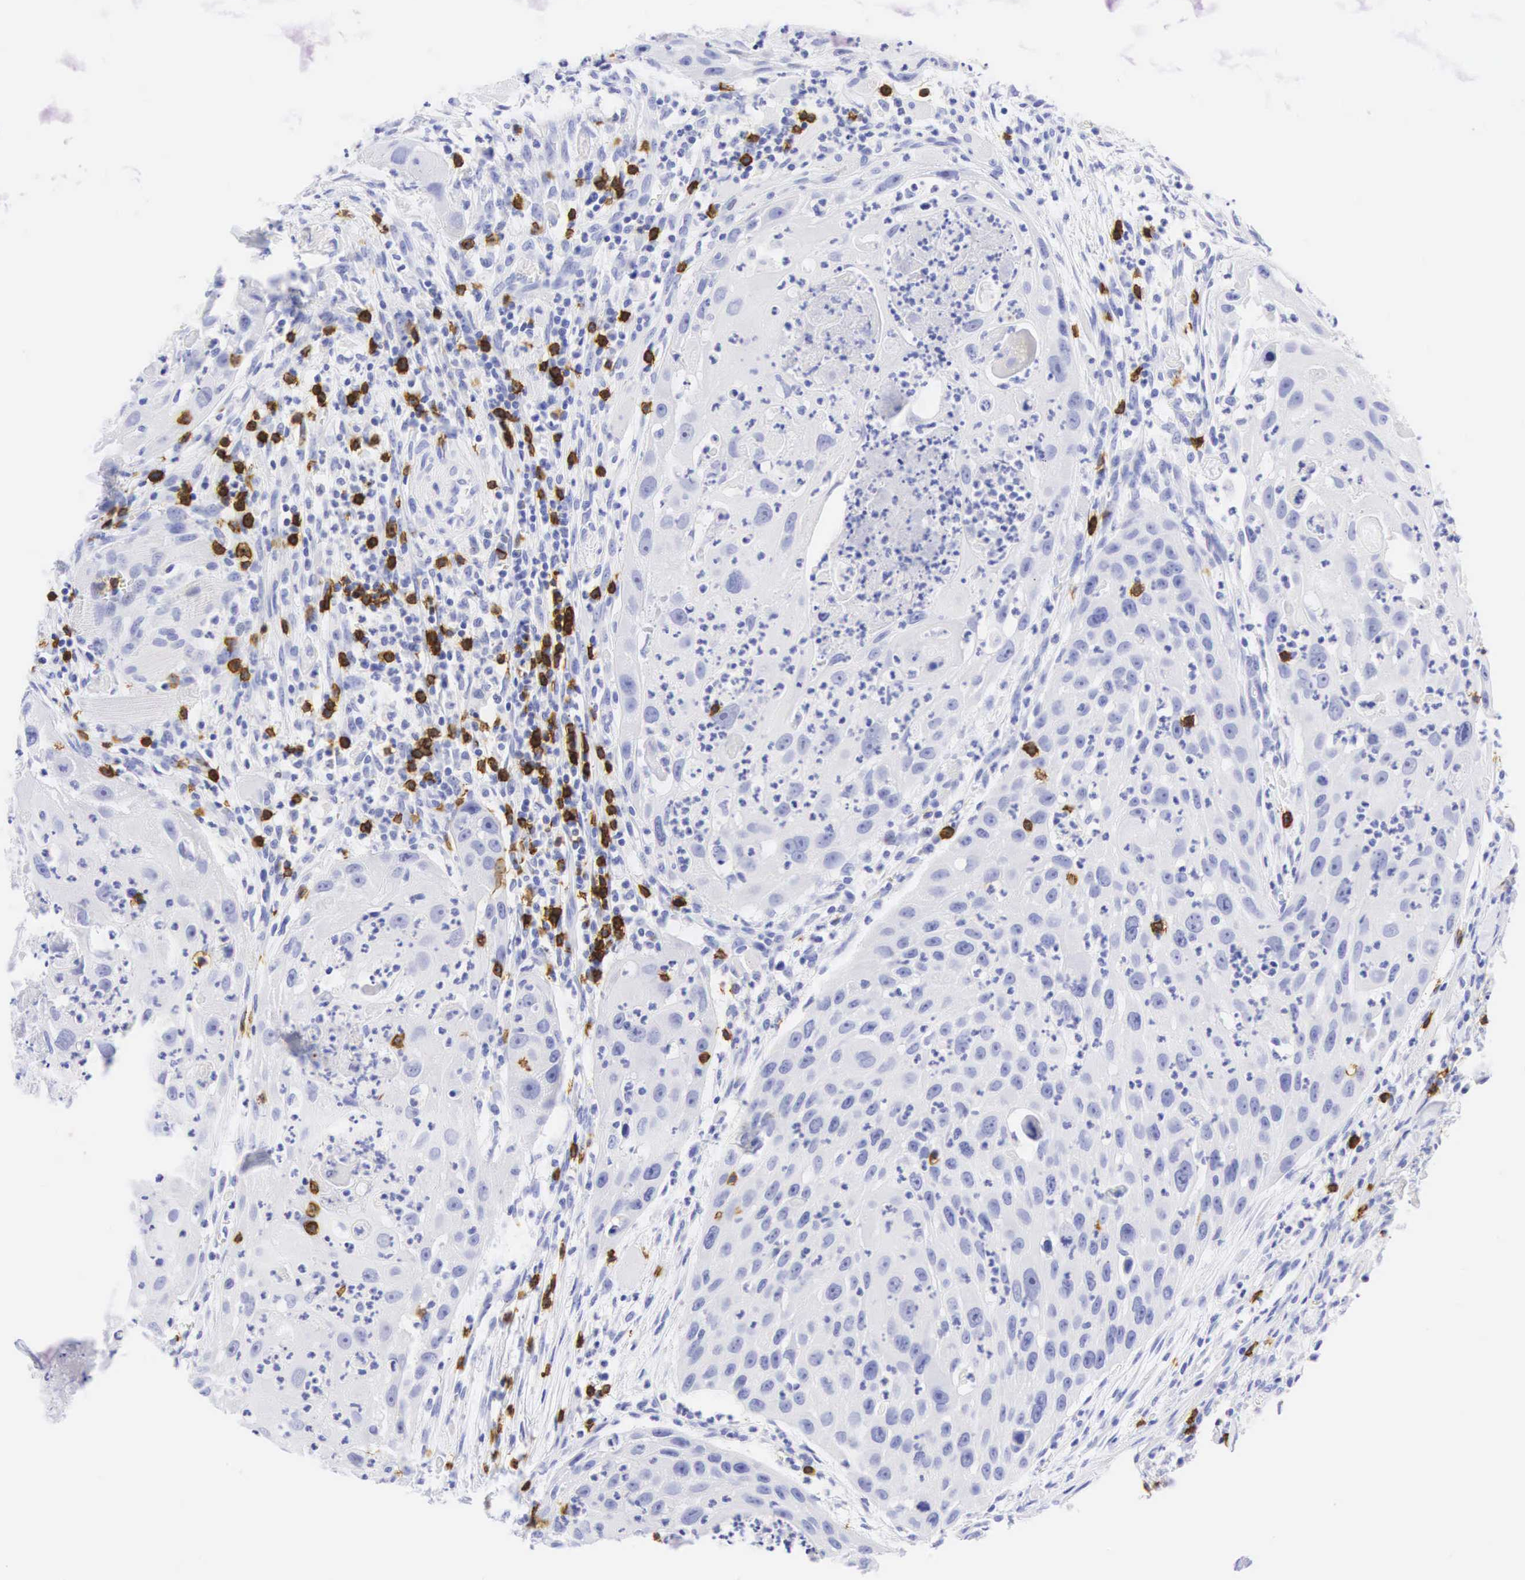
{"staining": {"intensity": "negative", "quantity": "none", "location": "none"}, "tissue": "head and neck cancer", "cell_type": "Tumor cells", "image_type": "cancer", "snomed": [{"axis": "morphology", "description": "Squamous cell carcinoma, NOS"}, {"axis": "topography", "description": "Head-Neck"}], "caption": "Tumor cells are negative for protein expression in human head and neck cancer.", "gene": "CD8A", "patient": {"sex": "male", "age": 64}}